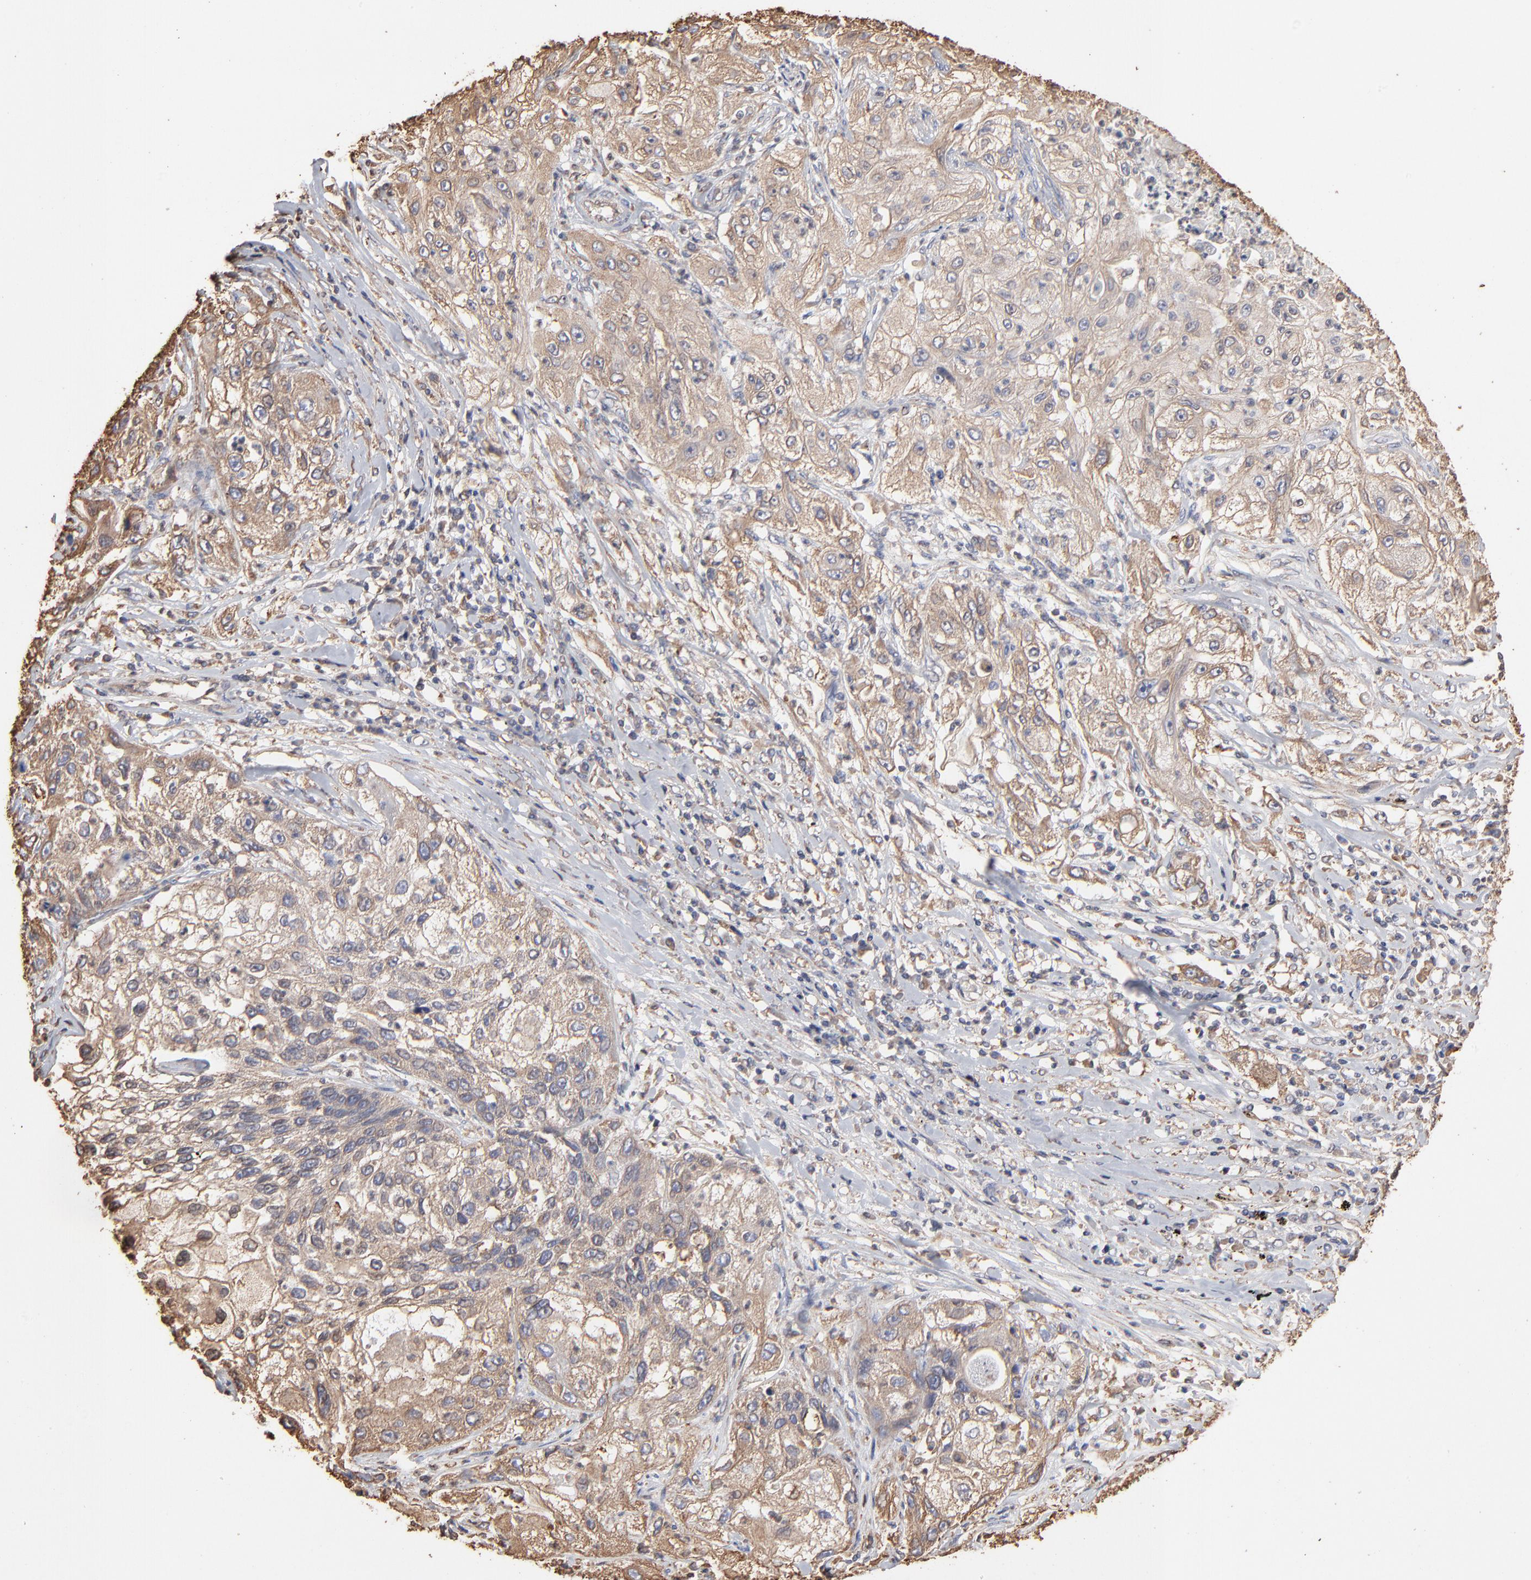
{"staining": {"intensity": "weak", "quantity": ">75%", "location": "cytoplasmic/membranous"}, "tissue": "lung cancer", "cell_type": "Tumor cells", "image_type": "cancer", "snomed": [{"axis": "morphology", "description": "Inflammation, NOS"}, {"axis": "morphology", "description": "Squamous cell carcinoma, NOS"}, {"axis": "topography", "description": "Lymph node"}, {"axis": "topography", "description": "Soft tissue"}, {"axis": "topography", "description": "Lung"}], "caption": "Brown immunohistochemical staining in human squamous cell carcinoma (lung) shows weak cytoplasmic/membranous expression in about >75% of tumor cells.", "gene": "PDIA3", "patient": {"sex": "male", "age": 66}}